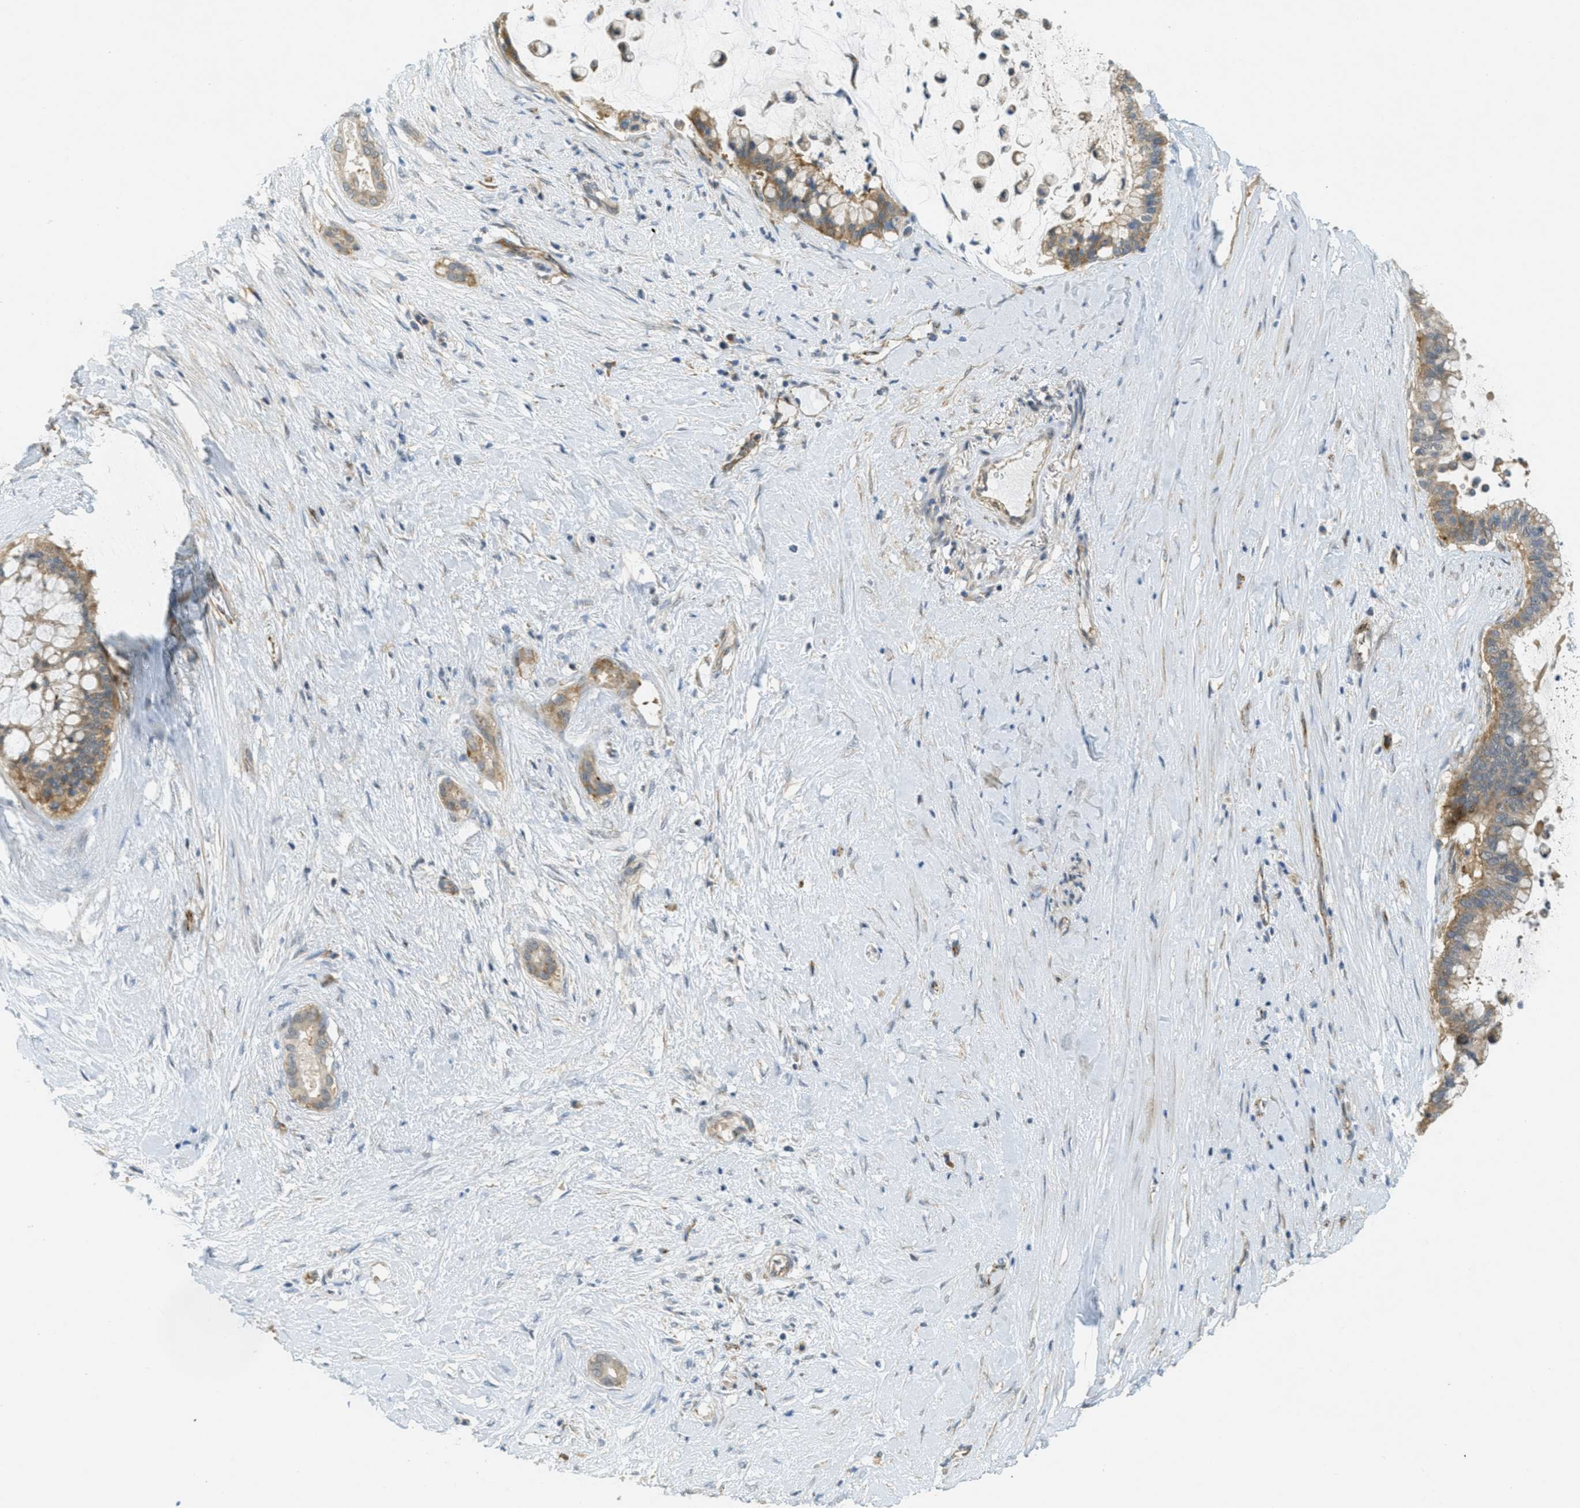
{"staining": {"intensity": "moderate", "quantity": ">75%", "location": "cytoplasmic/membranous"}, "tissue": "pancreatic cancer", "cell_type": "Tumor cells", "image_type": "cancer", "snomed": [{"axis": "morphology", "description": "Adenocarcinoma, NOS"}, {"axis": "topography", "description": "Pancreas"}], "caption": "Pancreatic cancer (adenocarcinoma) stained for a protein (brown) reveals moderate cytoplasmic/membranous positive staining in about >75% of tumor cells.", "gene": "JCAD", "patient": {"sex": "male", "age": 41}}